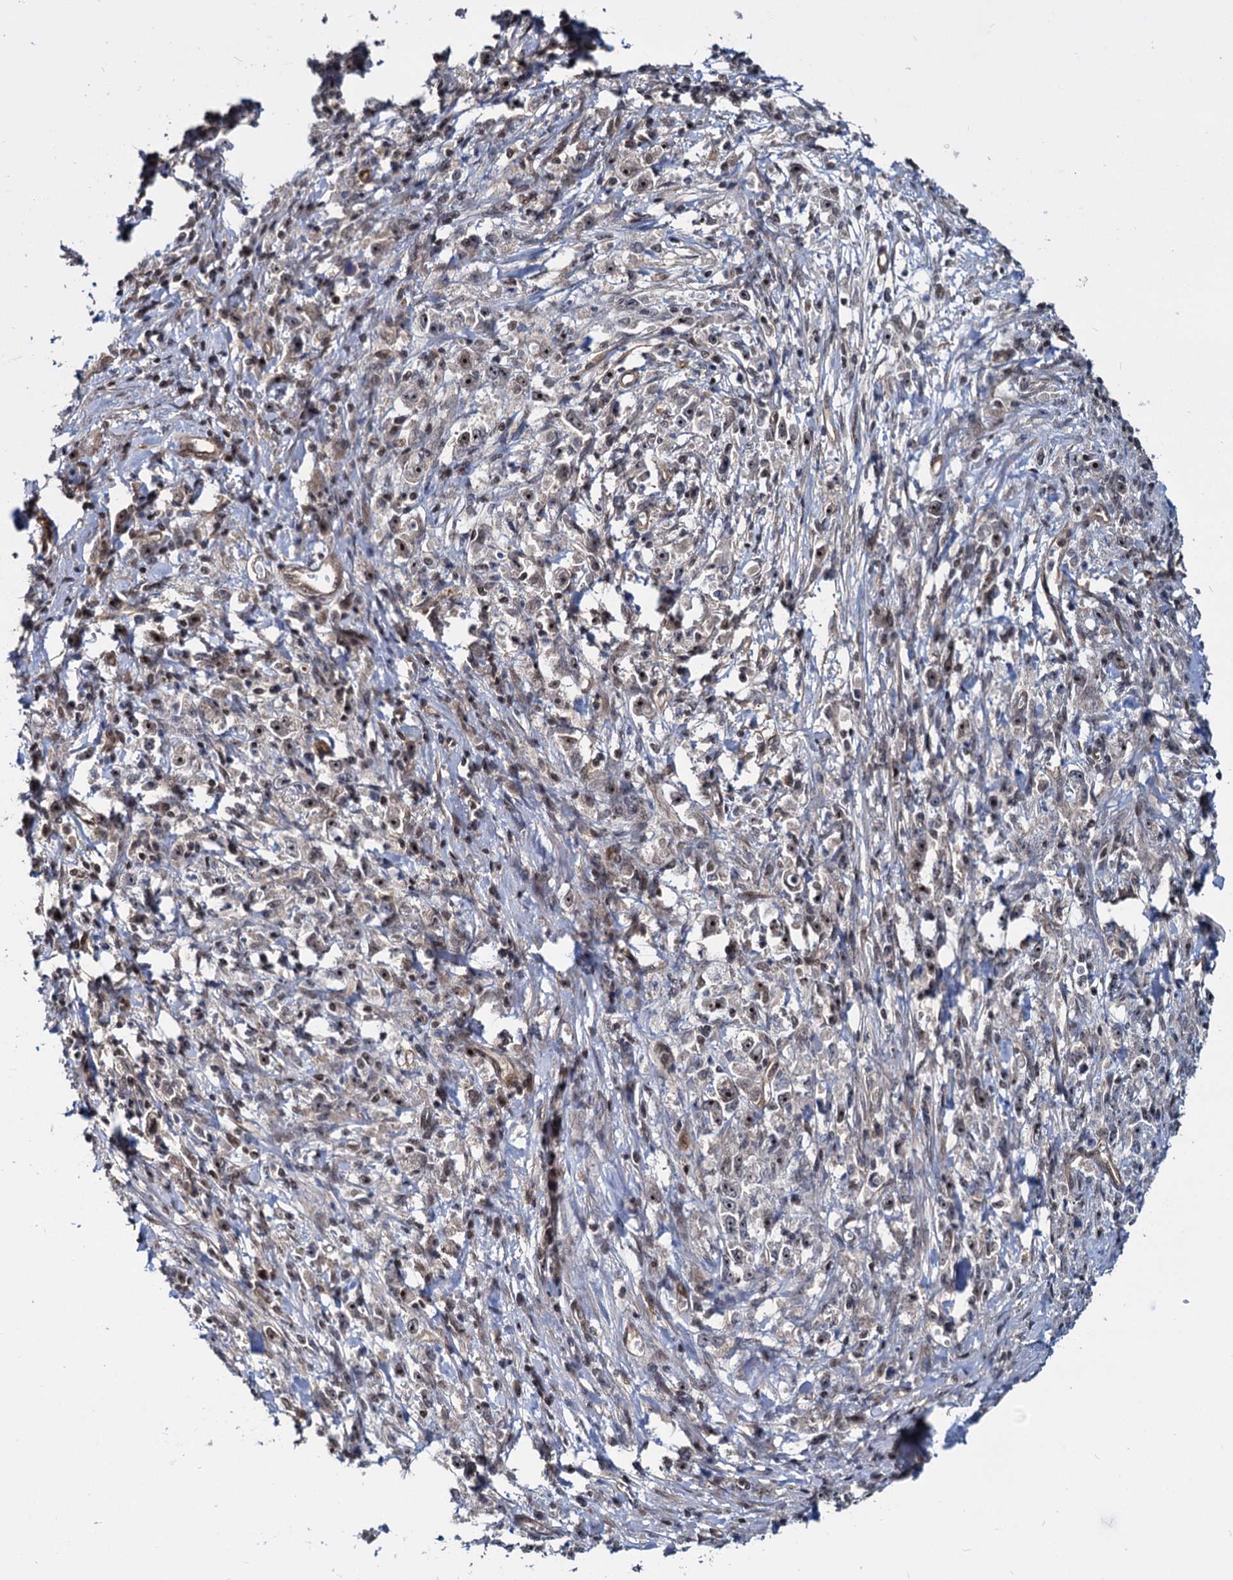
{"staining": {"intensity": "weak", "quantity": ">75%", "location": "nuclear"}, "tissue": "stomach cancer", "cell_type": "Tumor cells", "image_type": "cancer", "snomed": [{"axis": "morphology", "description": "Adenocarcinoma, NOS"}, {"axis": "topography", "description": "Stomach"}], "caption": "The histopathology image shows immunohistochemical staining of stomach adenocarcinoma. There is weak nuclear positivity is seen in approximately >75% of tumor cells.", "gene": "UBLCP1", "patient": {"sex": "female", "age": 59}}